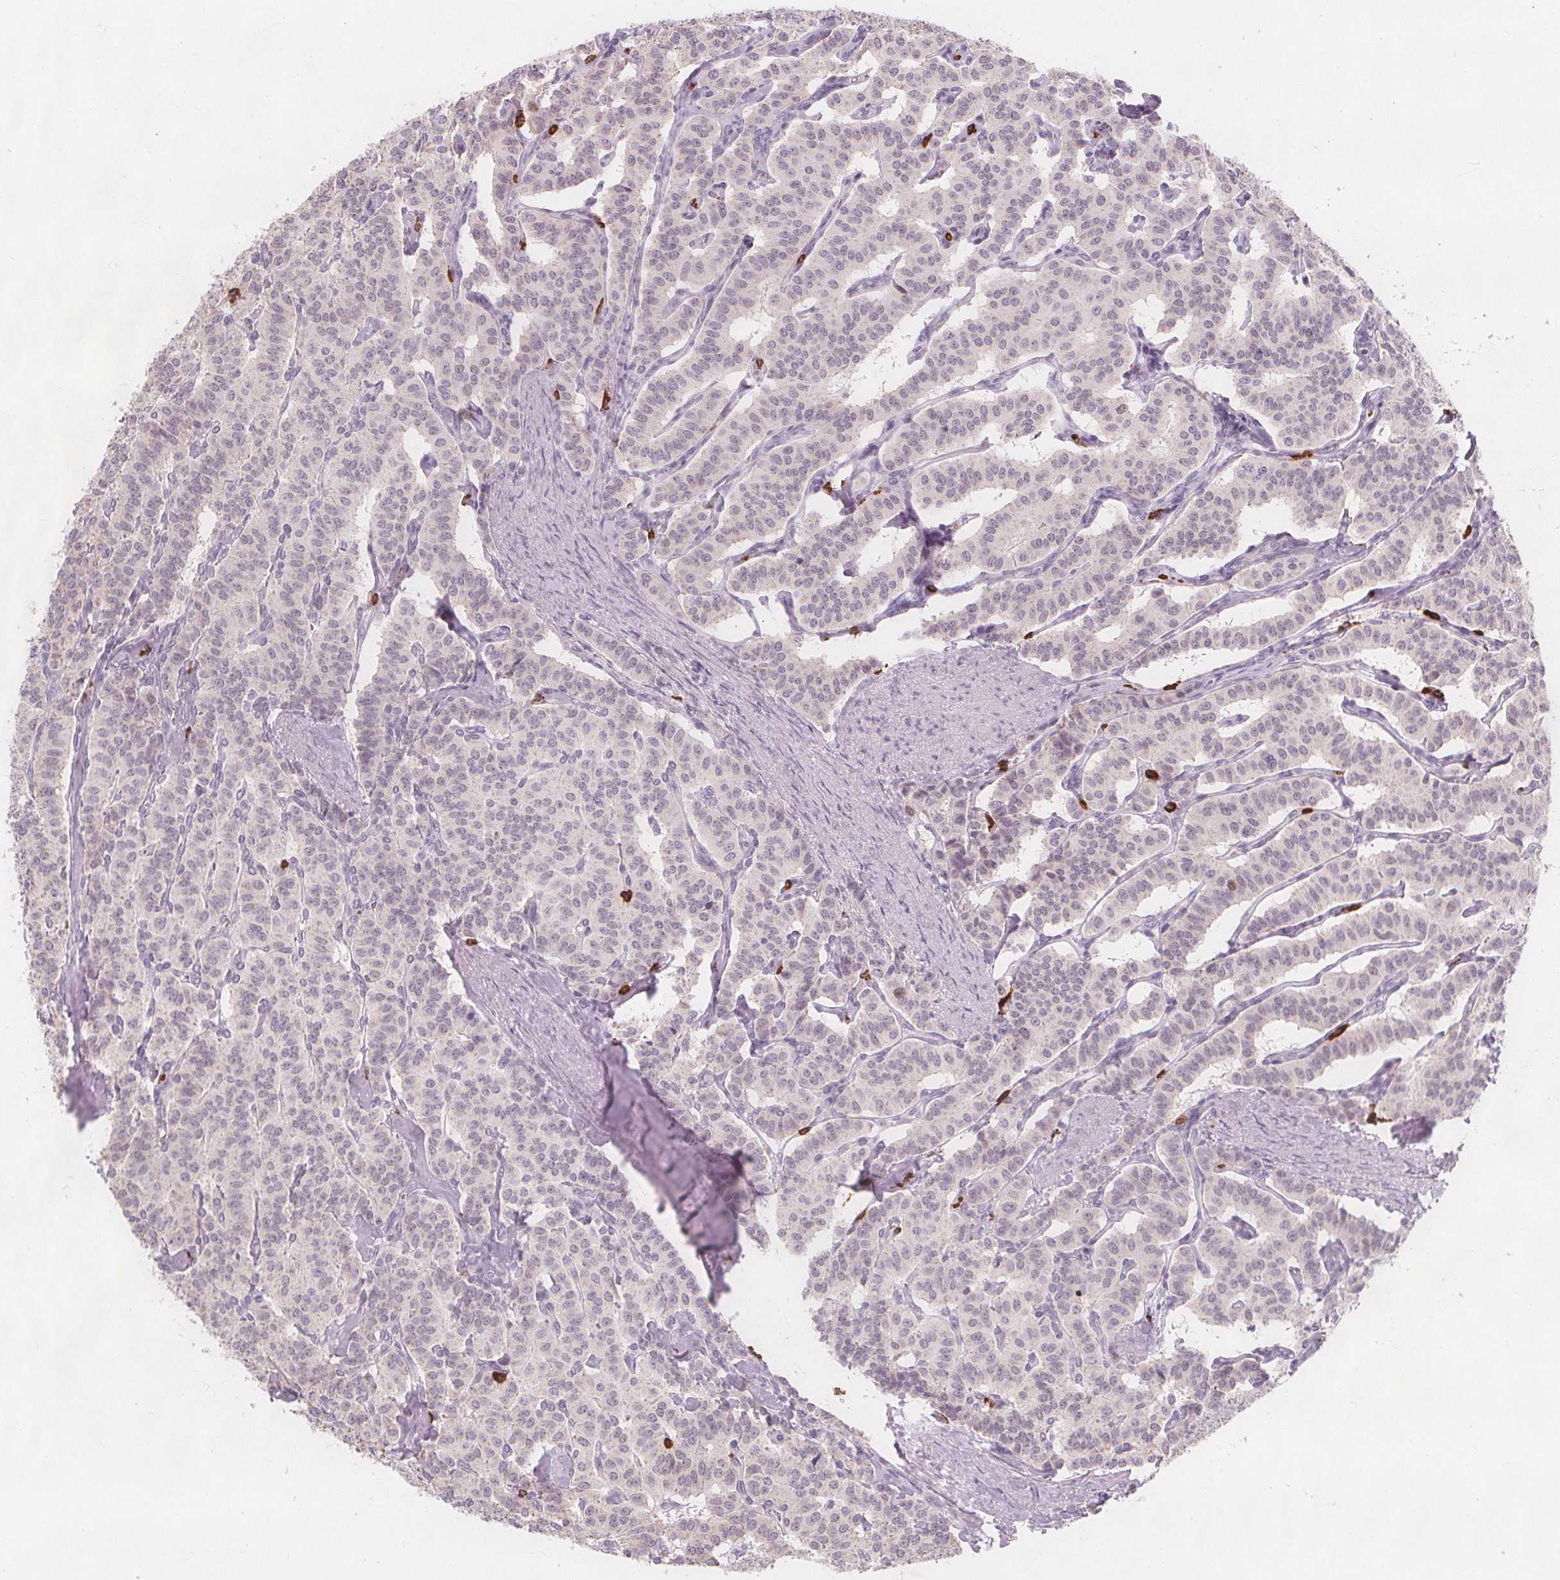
{"staining": {"intensity": "negative", "quantity": "none", "location": "none"}, "tissue": "carcinoid", "cell_type": "Tumor cells", "image_type": "cancer", "snomed": [{"axis": "morphology", "description": "Carcinoid, malignant, NOS"}, {"axis": "topography", "description": "Lung"}], "caption": "Protein analysis of carcinoid reveals no significant positivity in tumor cells. (Stains: DAB immunohistochemistry (IHC) with hematoxylin counter stain, Microscopy: brightfield microscopy at high magnification).", "gene": "TIPIN", "patient": {"sex": "female", "age": 46}}